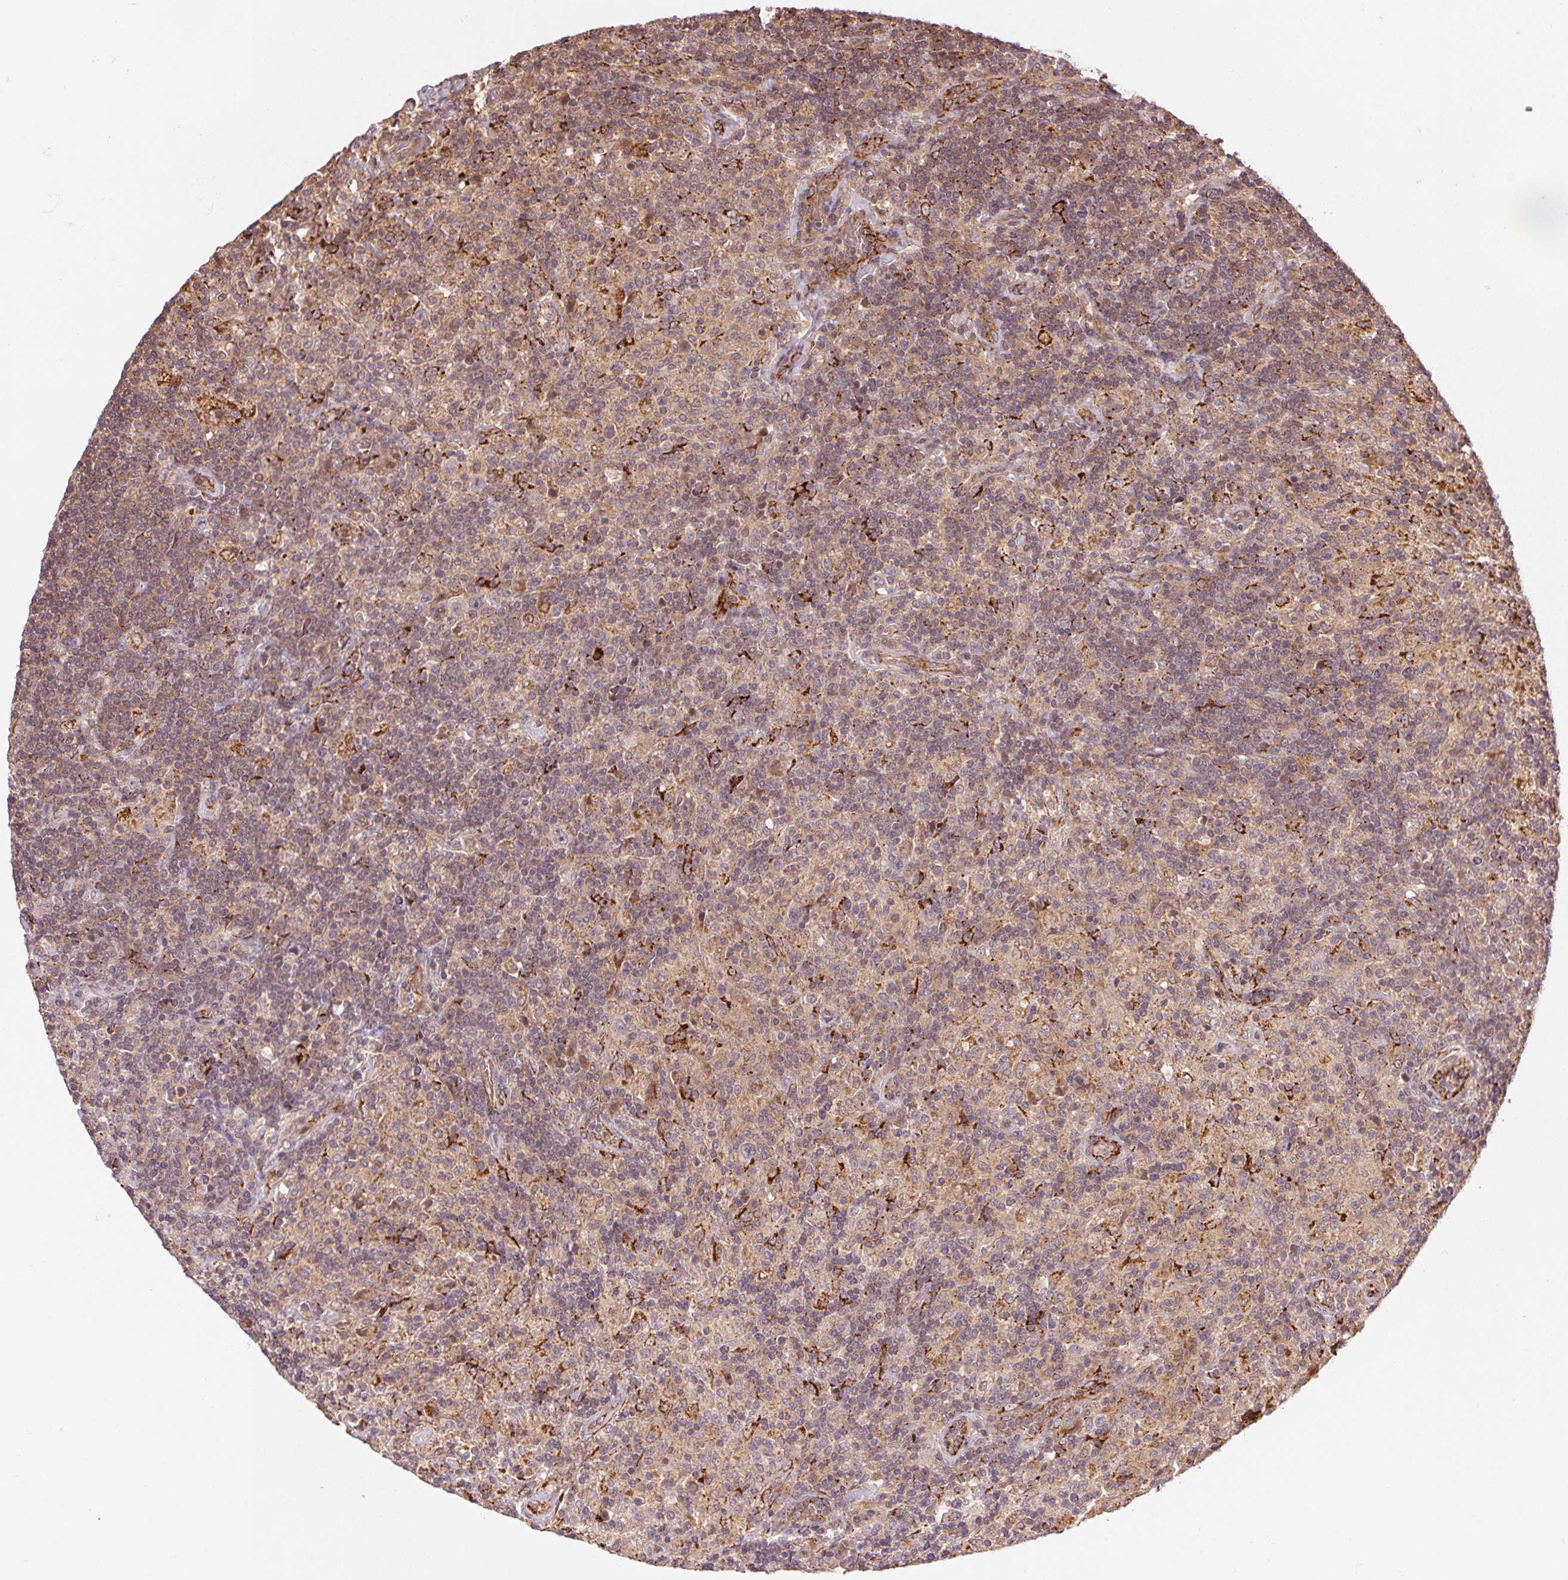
{"staining": {"intensity": "weak", "quantity": "25%-75%", "location": "cytoplasmic/membranous"}, "tissue": "lymphoma", "cell_type": "Tumor cells", "image_type": "cancer", "snomed": [{"axis": "morphology", "description": "Hodgkin's disease, NOS"}, {"axis": "topography", "description": "Lymph node"}], "caption": "Lymphoma stained for a protein (brown) reveals weak cytoplasmic/membranous positive staining in approximately 25%-75% of tumor cells.", "gene": "KLHL15", "patient": {"sex": "male", "age": 70}}